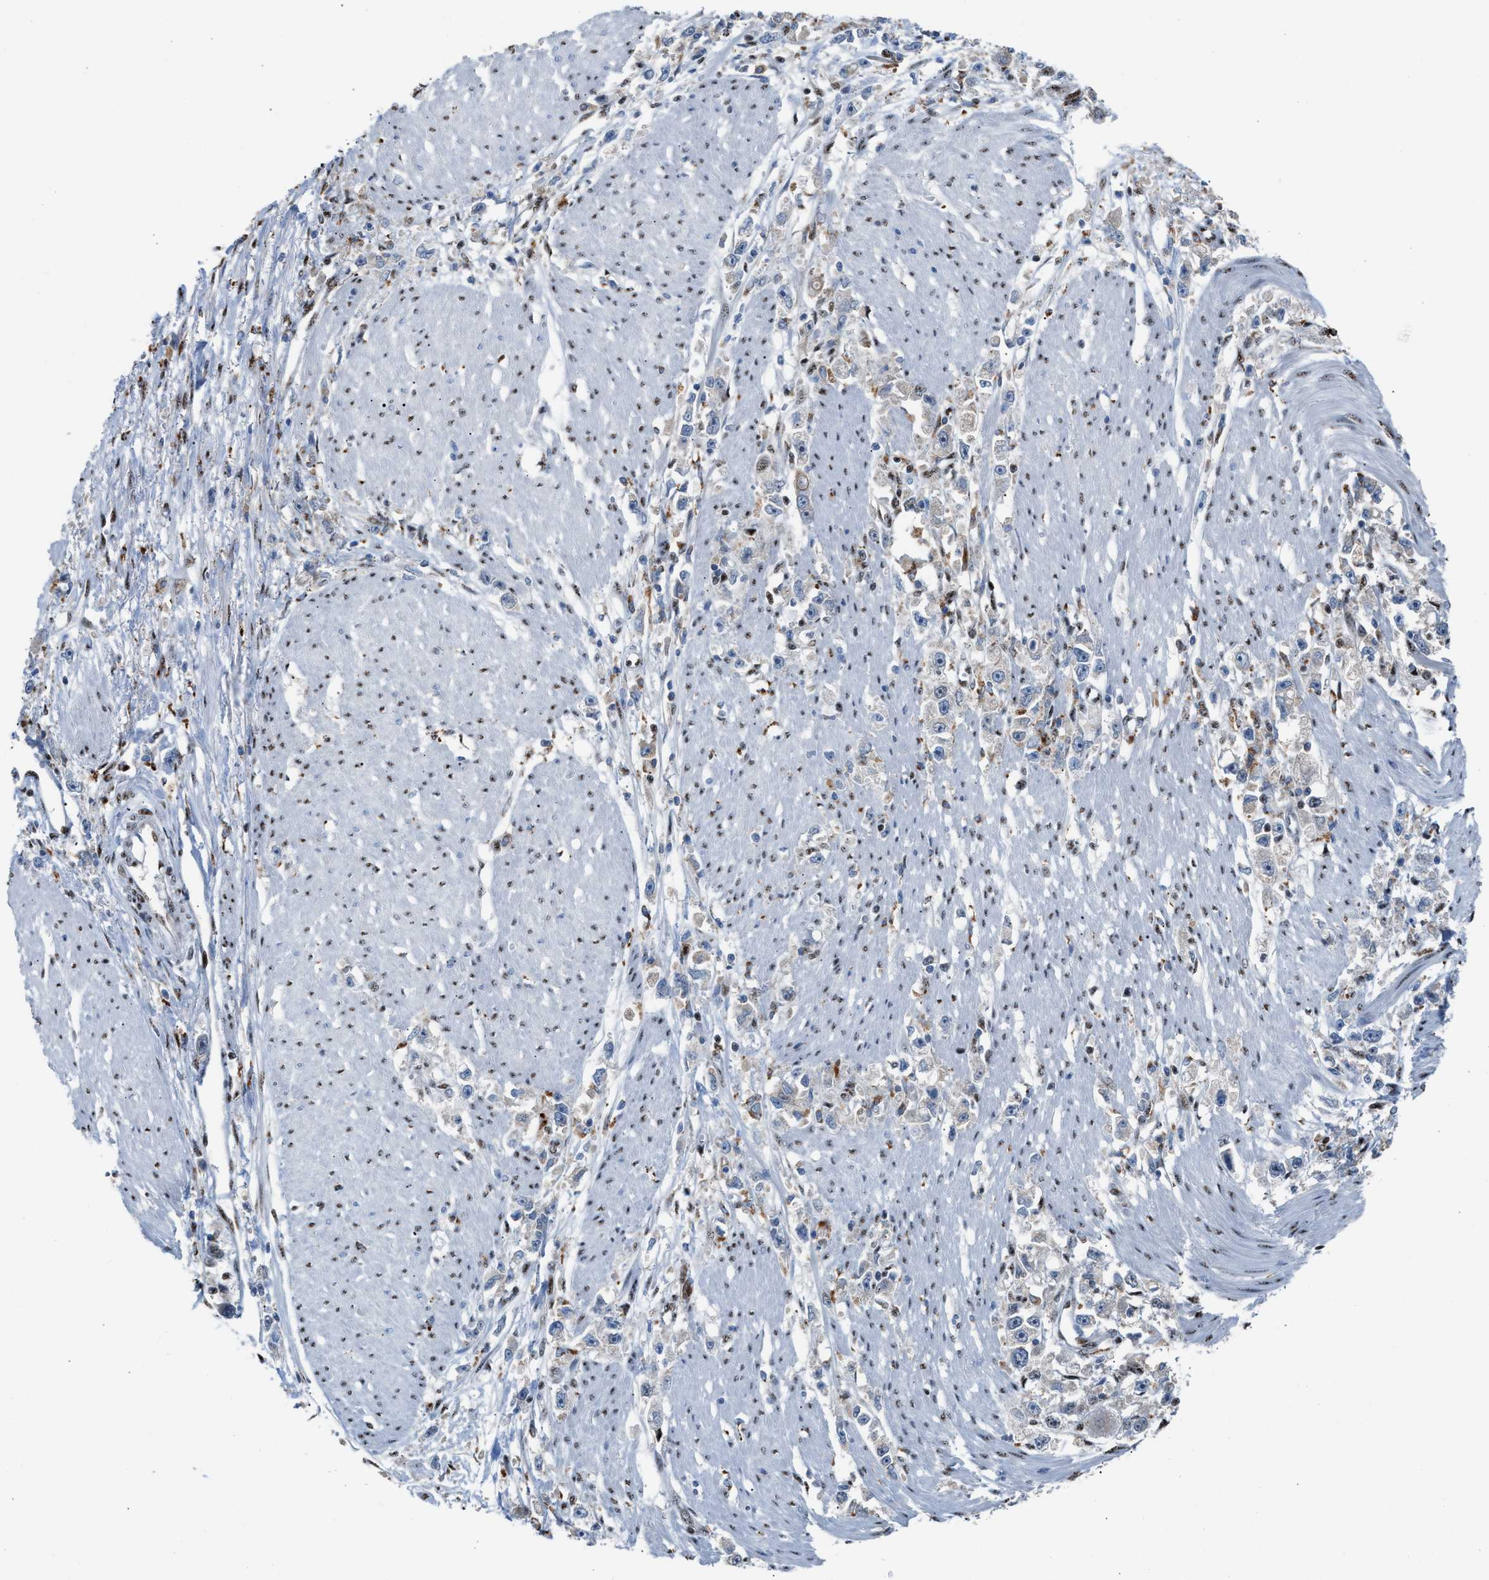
{"staining": {"intensity": "negative", "quantity": "none", "location": "none"}, "tissue": "stomach cancer", "cell_type": "Tumor cells", "image_type": "cancer", "snomed": [{"axis": "morphology", "description": "Adenocarcinoma, NOS"}, {"axis": "topography", "description": "Stomach"}], "caption": "Immunohistochemical staining of human stomach cancer displays no significant staining in tumor cells.", "gene": "CENPP", "patient": {"sex": "female", "age": 59}}